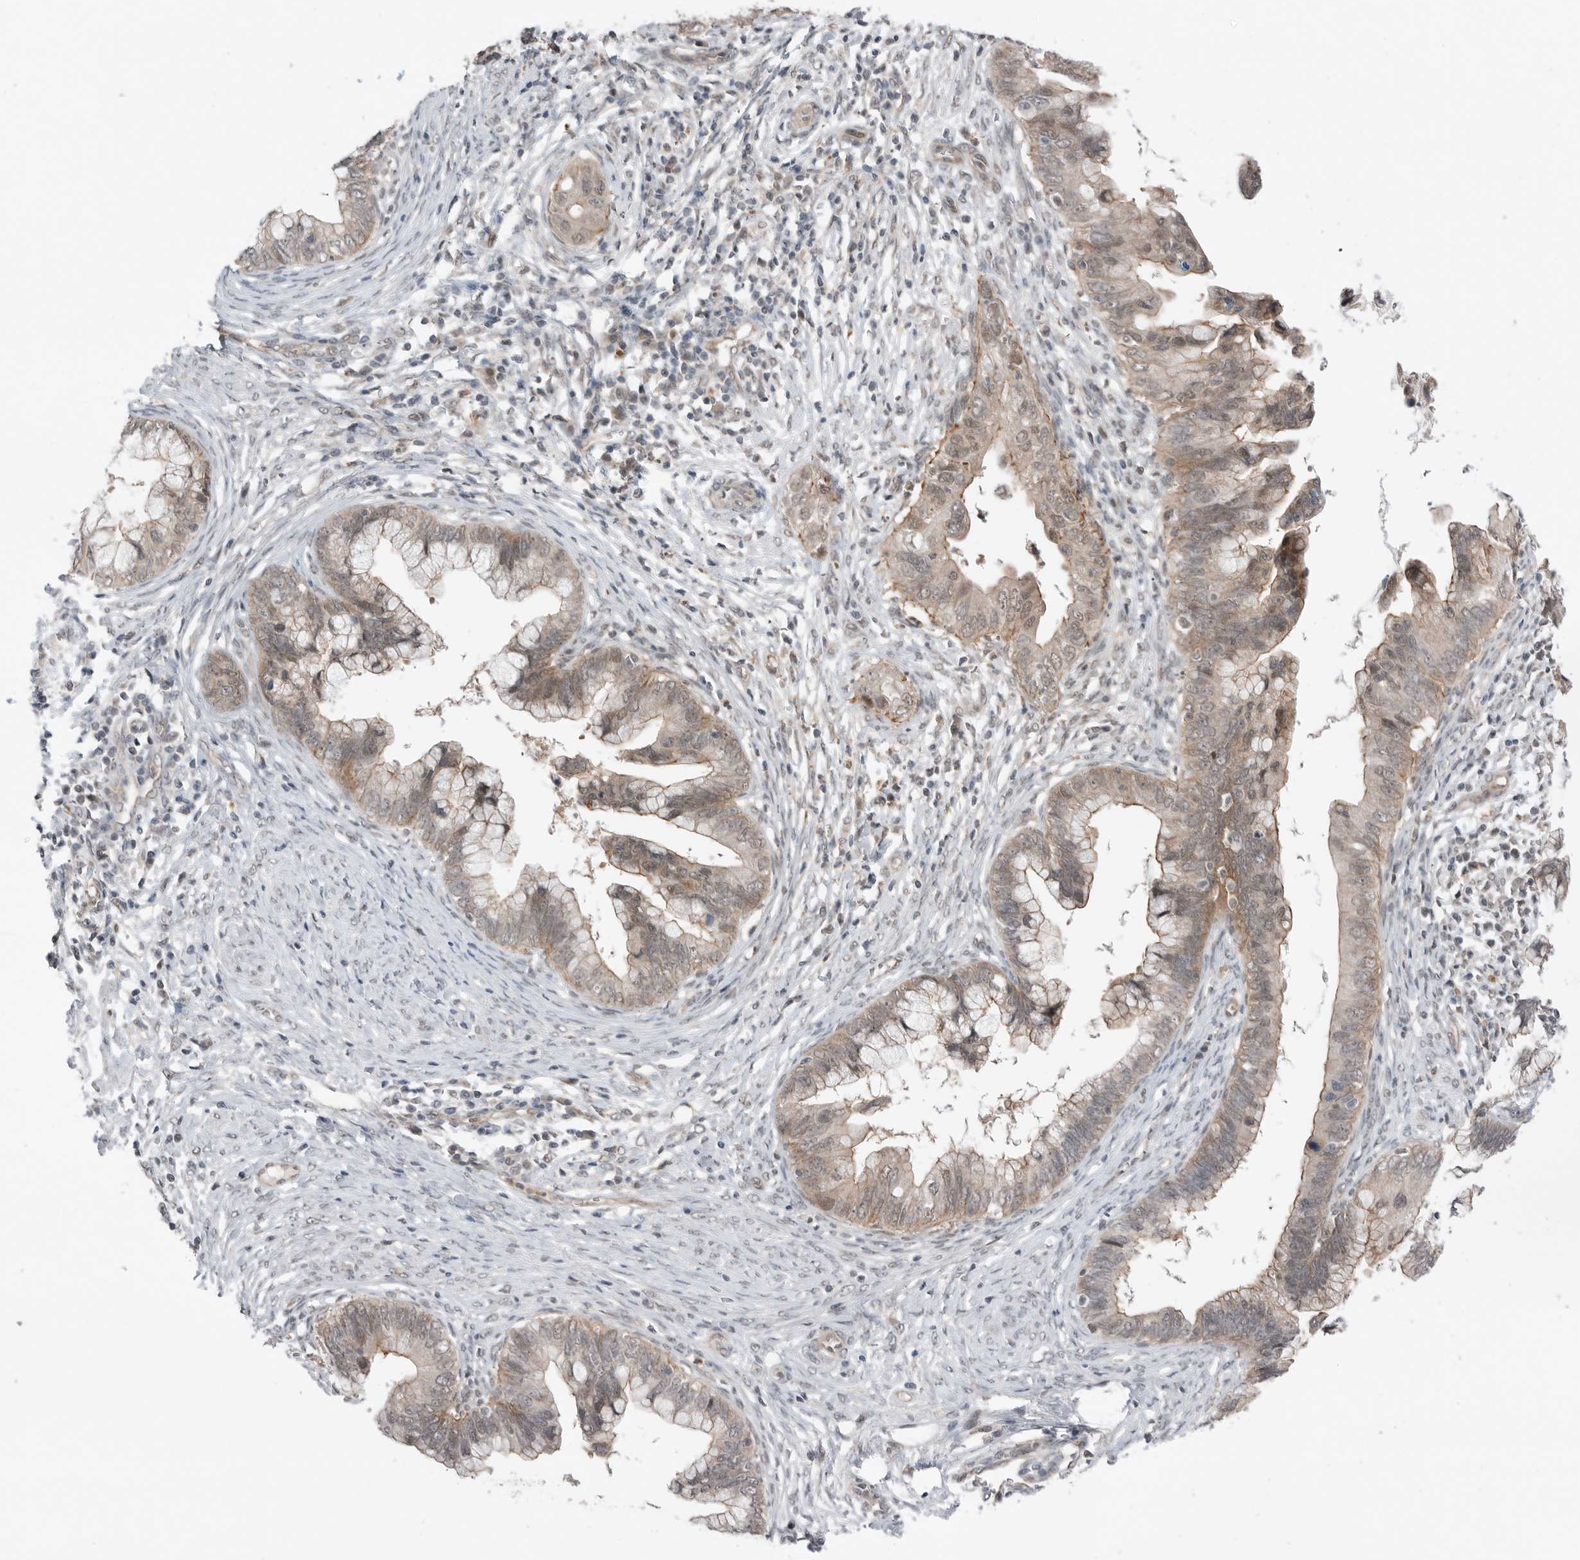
{"staining": {"intensity": "weak", "quantity": "25%-75%", "location": "cytoplasmic/membranous,nuclear"}, "tissue": "cervical cancer", "cell_type": "Tumor cells", "image_type": "cancer", "snomed": [{"axis": "morphology", "description": "Adenocarcinoma, NOS"}, {"axis": "topography", "description": "Cervix"}], "caption": "Immunohistochemical staining of human cervical cancer displays low levels of weak cytoplasmic/membranous and nuclear protein positivity in about 25%-75% of tumor cells.", "gene": "NTAQ1", "patient": {"sex": "female", "age": 44}}